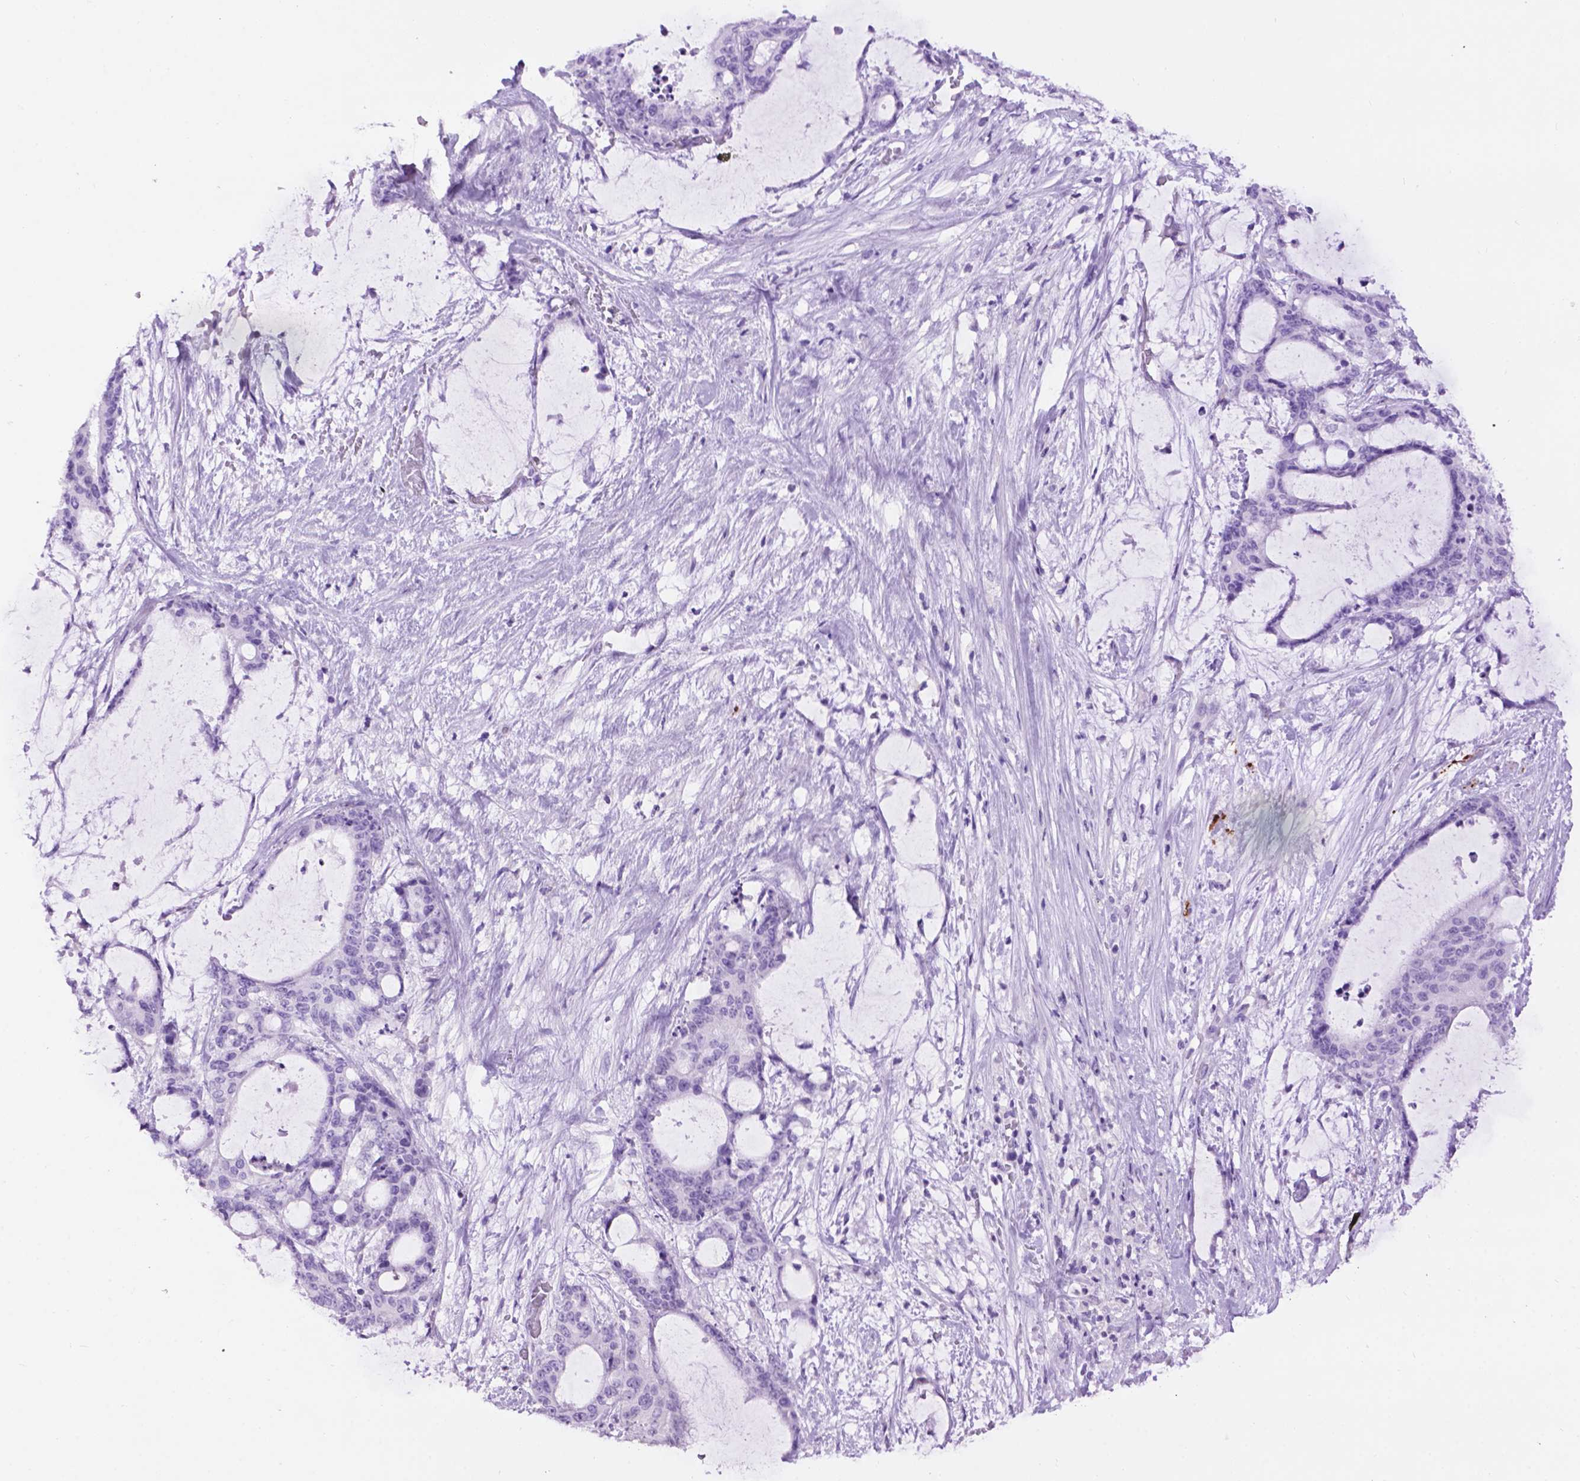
{"staining": {"intensity": "negative", "quantity": "none", "location": "none"}, "tissue": "liver cancer", "cell_type": "Tumor cells", "image_type": "cancer", "snomed": [{"axis": "morphology", "description": "Normal tissue, NOS"}, {"axis": "morphology", "description": "Cholangiocarcinoma"}, {"axis": "topography", "description": "Liver"}, {"axis": "topography", "description": "Peripheral nerve tissue"}], "caption": "IHC histopathology image of neoplastic tissue: liver cancer (cholangiocarcinoma) stained with DAB exhibits no significant protein staining in tumor cells.", "gene": "TH", "patient": {"sex": "female", "age": 73}}